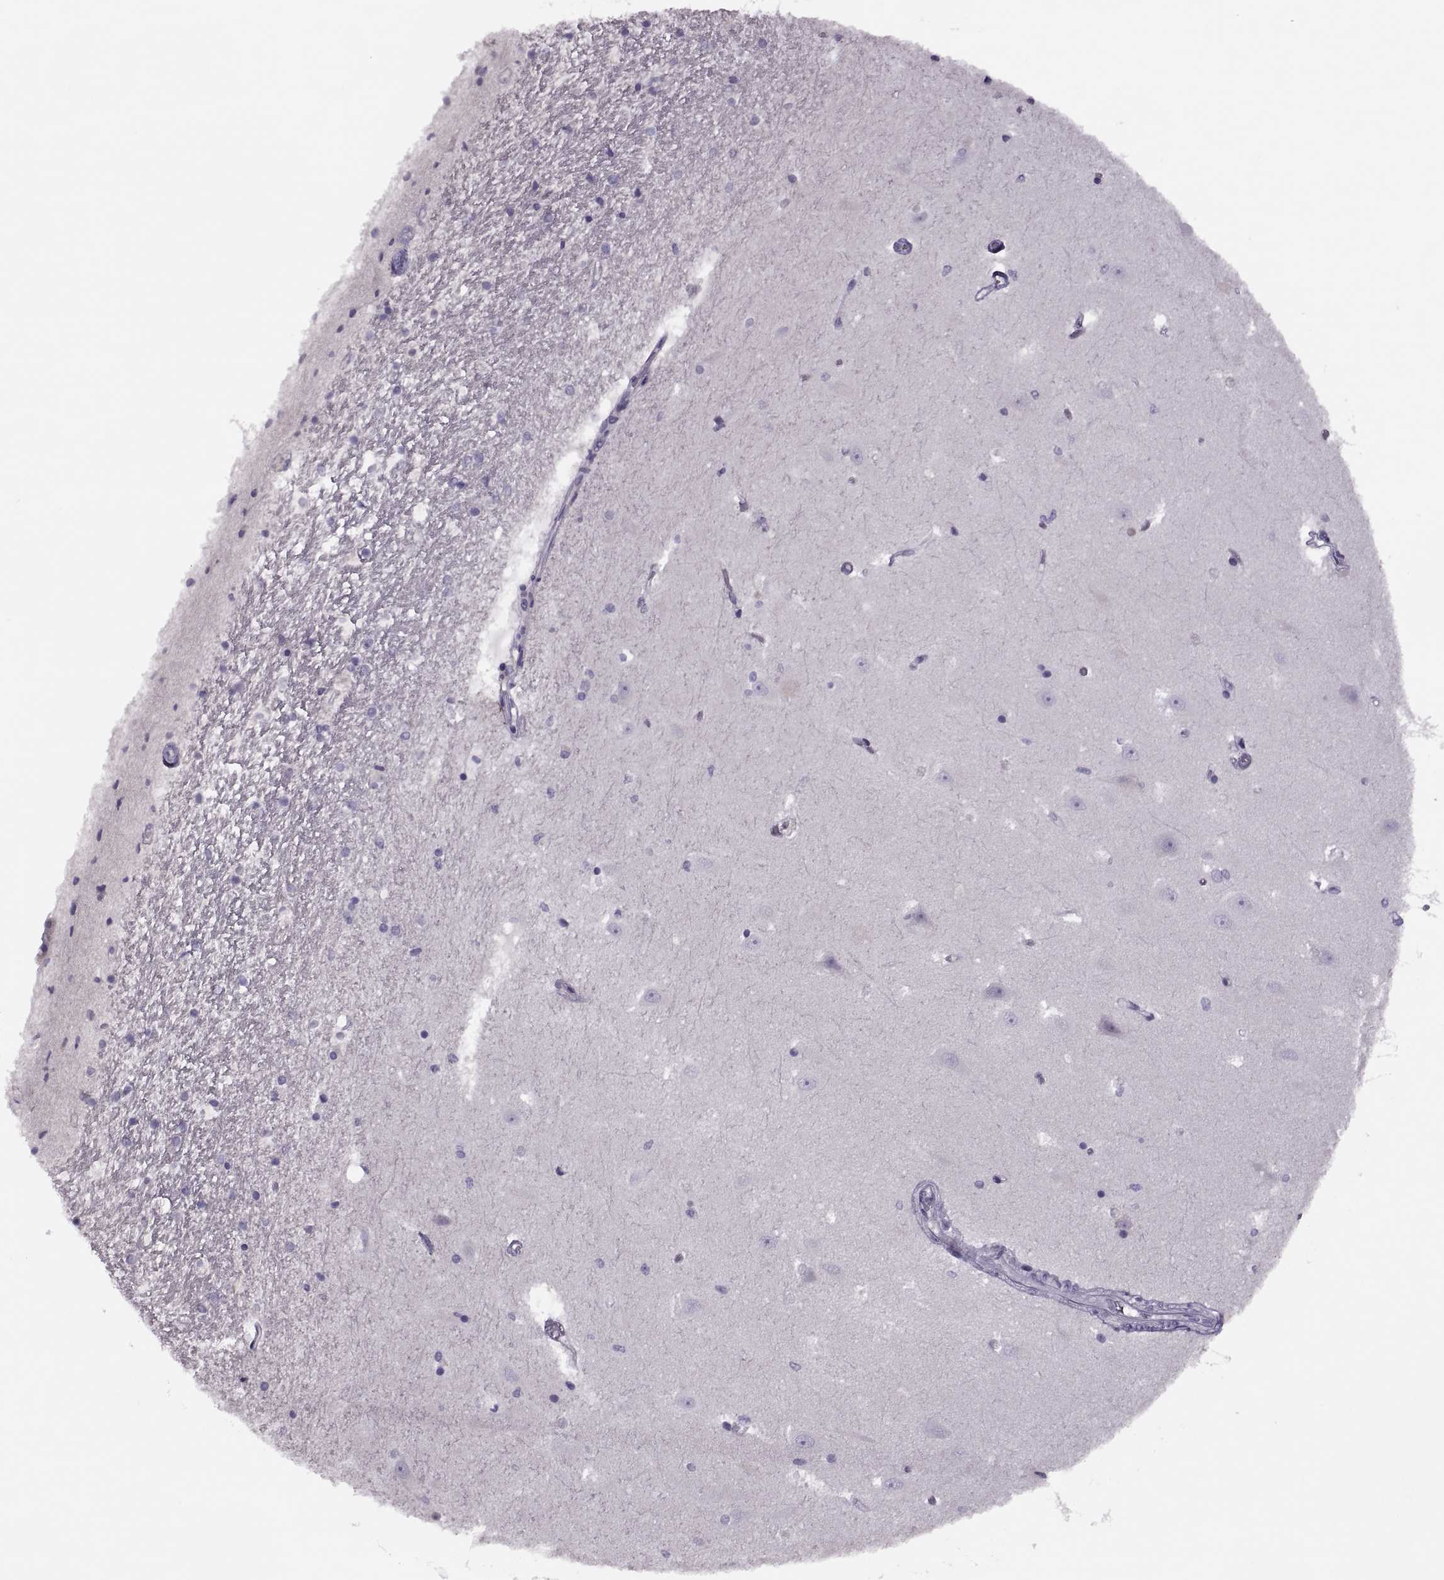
{"staining": {"intensity": "negative", "quantity": "none", "location": "none"}, "tissue": "hippocampus", "cell_type": "Glial cells", "image_type": "normal", "snomed": [{"axis": "morphology", "description": "Normal tissue, NOS"}, {"axis": "topography", "description": "Hippocampus"}], "caption": "IHC image of benign hippocampus: hippocampus stained with DAB (3,3'-diaminobenzidine) reveals no significant protein positivity in glial cells. (Stains: DAB immunohistochemistry with hematoxylin counter stain, Microscopy: brightfield microscopy at high magnification).", "gene": "PRSS54", "patient": {"sex": "male", "age": 44}}